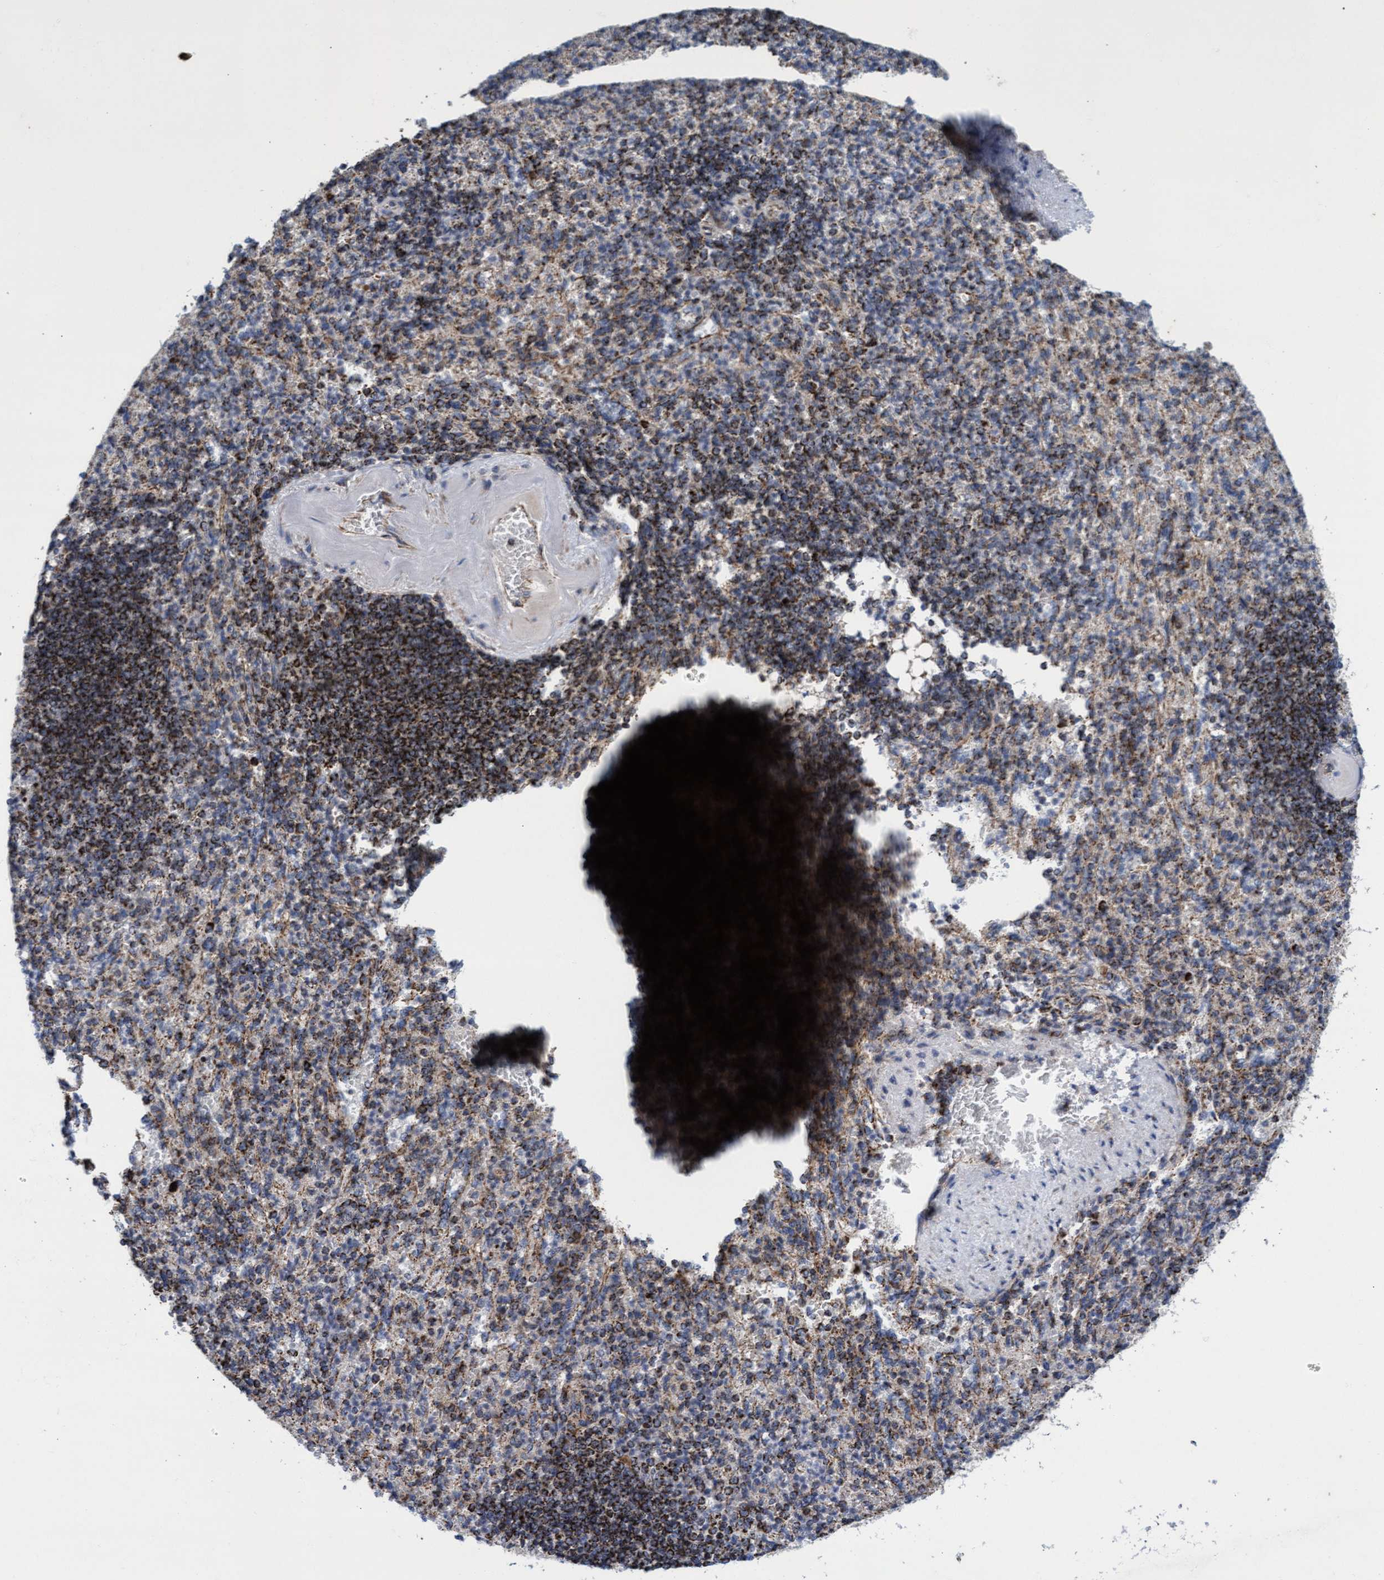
{"staining": {"intensity": "moderate", "quantity": ">75%", "location": "cytoplasmic/membranous"}, "tissue": "spleen", "cell_type": "Cells in red pulp", "image_type": "normal", "snomed": [{"axis": "morphology", "description": "Normal tissue, NOS"}, {"axis": "topography", "description": "Spleen"}], "caption": "A brown stain highlights moderate cytoplasmic/membranous expression of a protein in cells in red pulp of benign human spleen.", "gene": "MRPL38", "patient": {"sex": "female", "age": 74}}